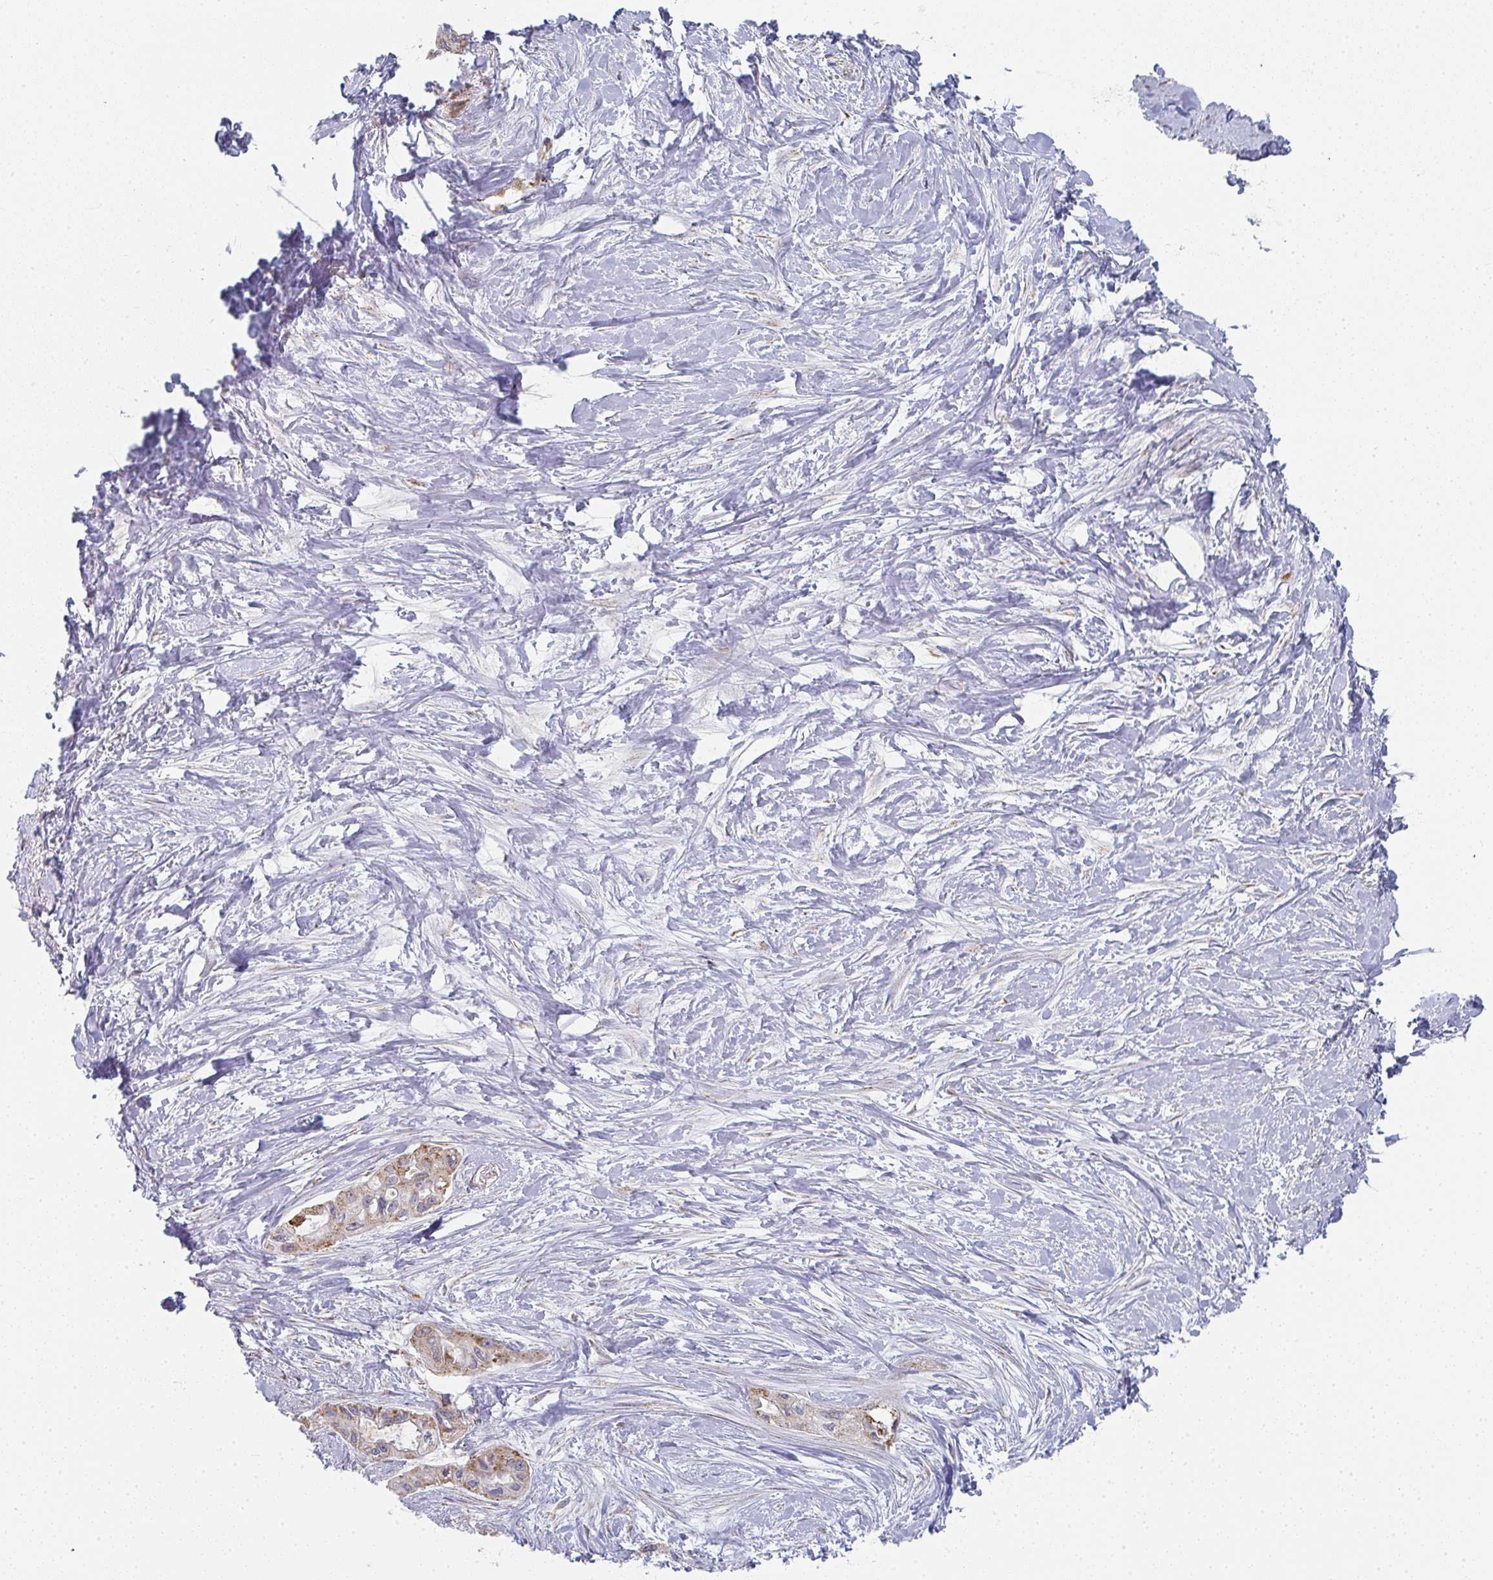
{"staining": {"intensity": "moderate", "quantity": "<25%", "location": "cytoplasmic/membranous"}, "tissue": "pancreatic cancer", "cell_type": "Tumor cells", "image_type": "cancer", "snomed": [{"axis": "morphology", "description": "Adenocarcinoma, NOS"}, {"axis": "topography", "description": "Pancreas"}], "caption": "Brown immunohistochemical staining in human pancreatic adenocarcinoma reveals moderate cytoplasmic/membranous staining in about <25% of tumor cells.", "gene": "ZNF526", "patient": {"sex": "female", "age": 50}}